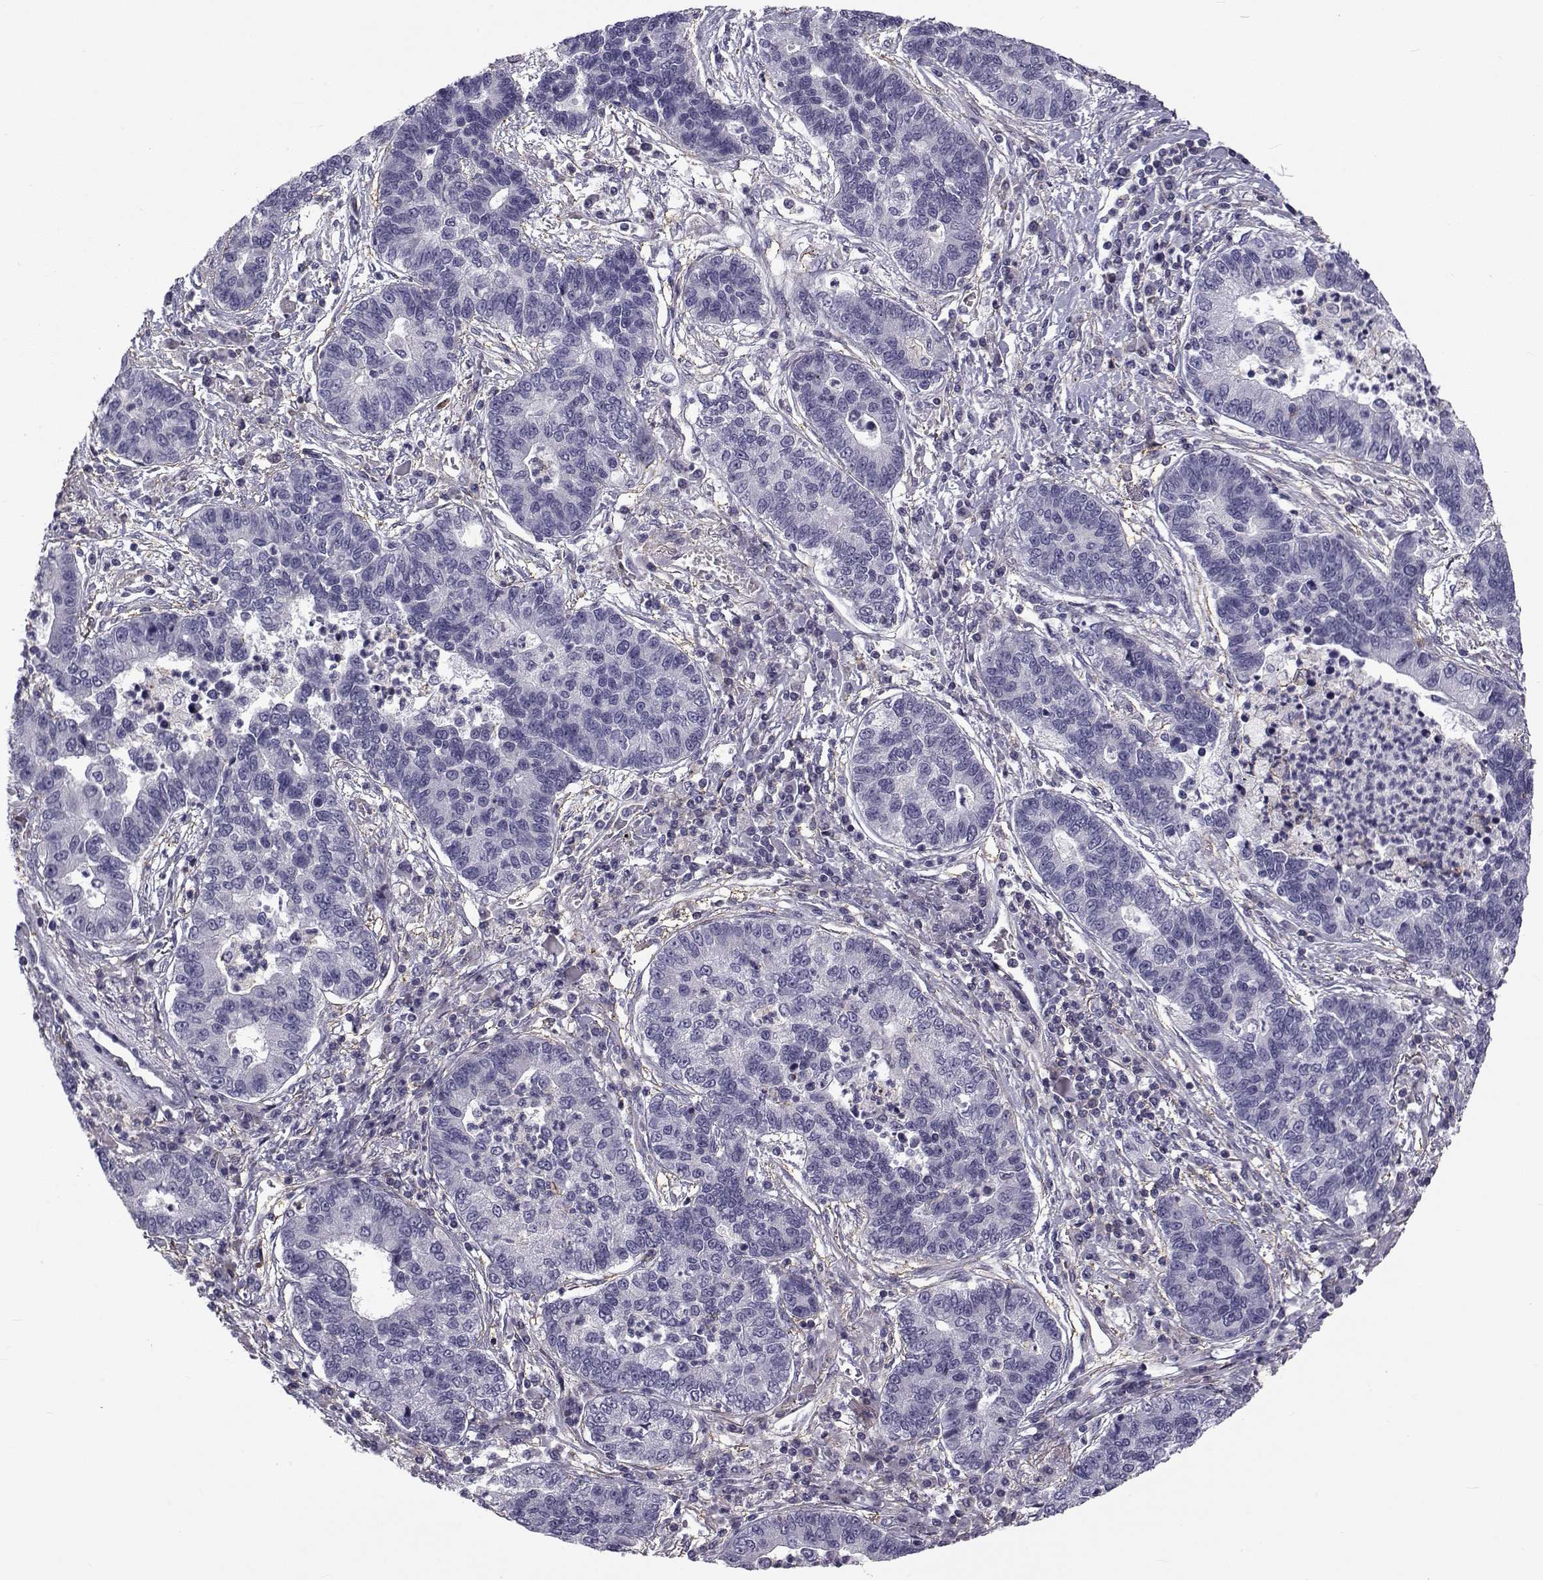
{"staining": {"intensity": "negative", "quantity": "none", "location": "none"}, "tissue": "lung cancer", "cell_type": "Tumor cells", "image_type": "cancer", "snomed": [{"axis": "morphology", "description": "Adenocarcinoma, NOS"}, {"axis": "topography", "description": "Lung"}], "caption": "A micrograph of lung adenocarcinoma stained for a protein exhibits no brown staining in tumor cells.", "gene": "LRRC27", "patient": {"sex": "female", "age": 57}}